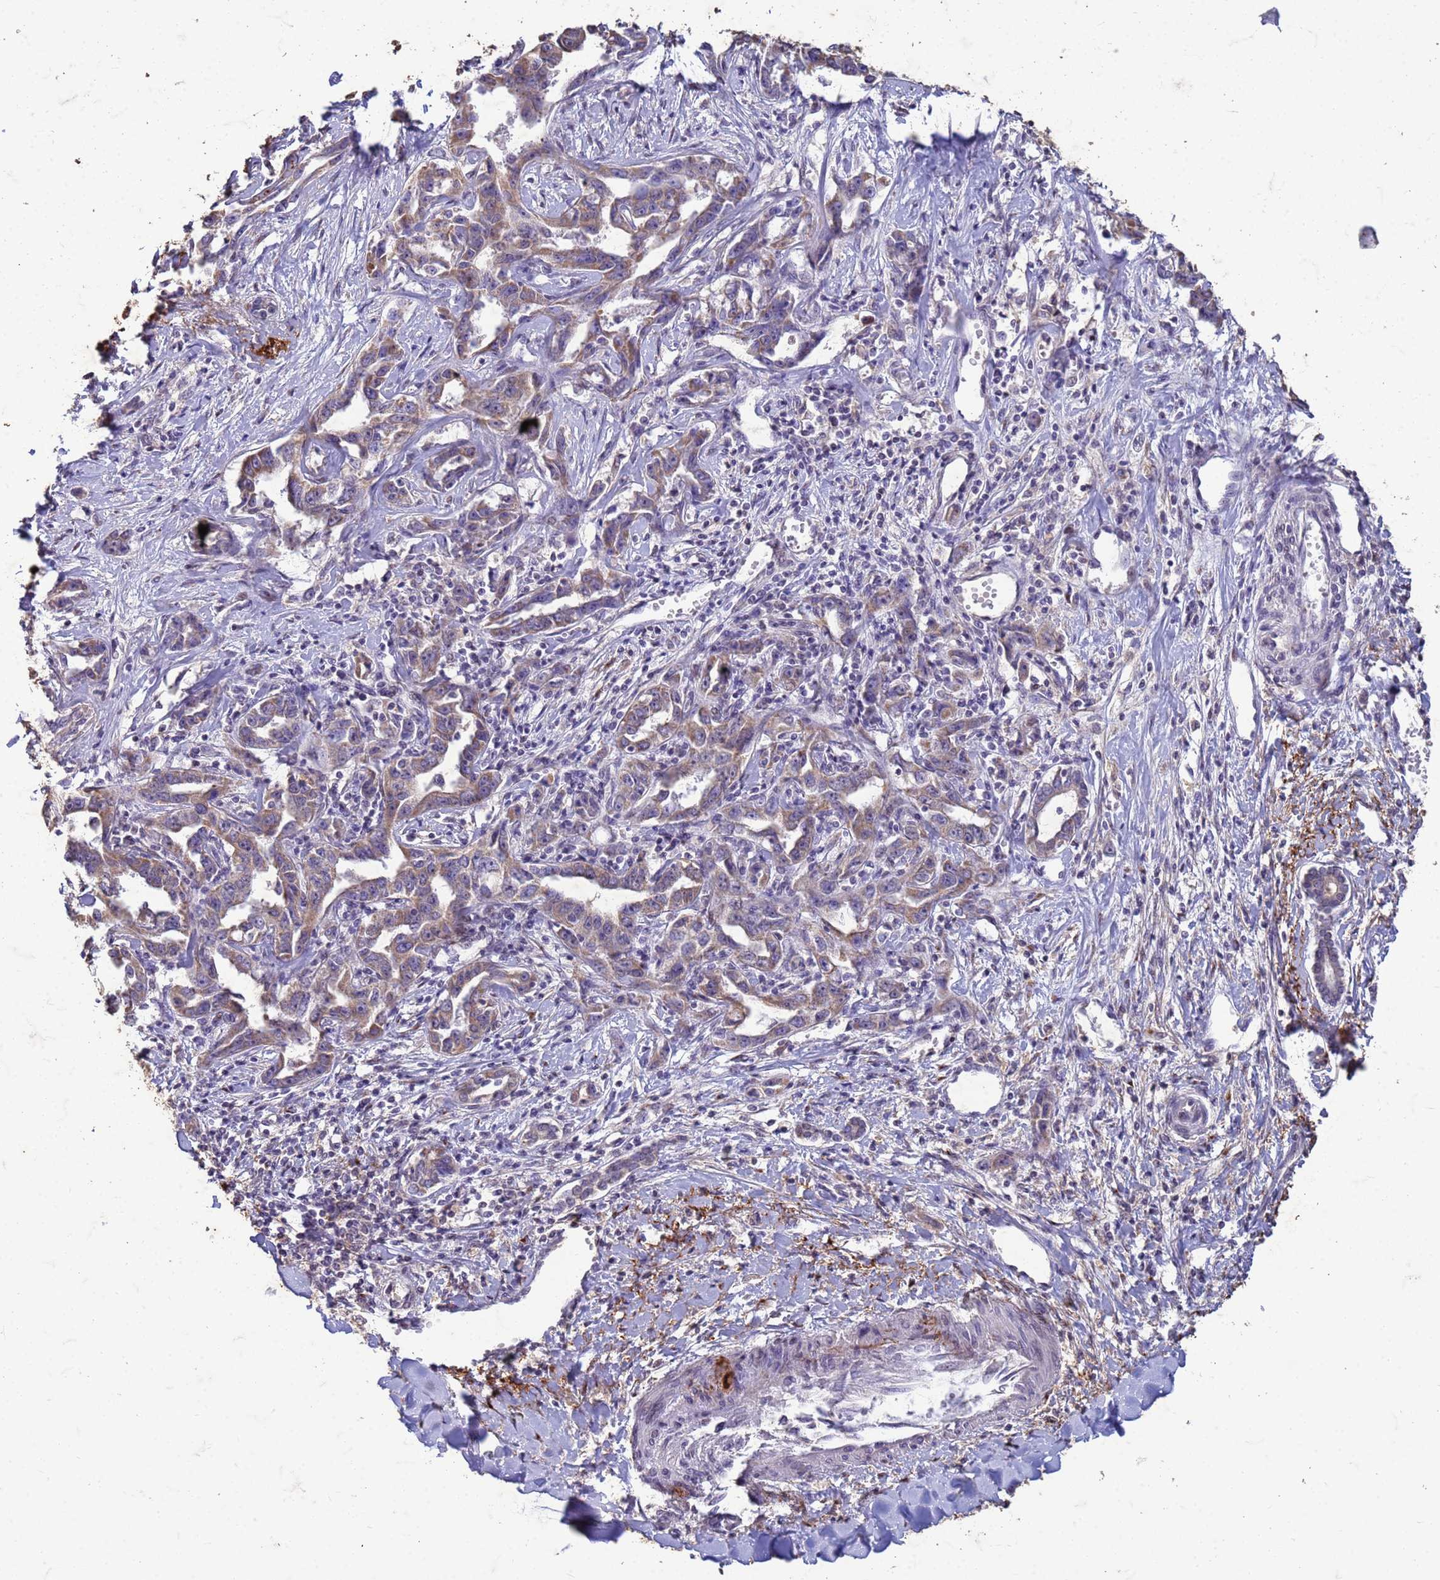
{"staining": {"intensity": "weak", "quantity": "25%-75%", "location": "cytoplasmic/membranous"}, "tissue": "liver cancer", "cell_type": "Tumor cells", "image_type": "cancer", "snomed": [{"axis": "morphology", "description": "Cholangiocarcinoma"}, {"axis": "topography", "description": "Liver"}], "caption": "The micrograph exhibits a brown stain indicating the presence of a protein in the cytoplasmic/membranous of tumor cells in cholangiocarcinoma (liver).", "gene": "SLC25A15", "patient": {"sex": "male", "age": 59}}